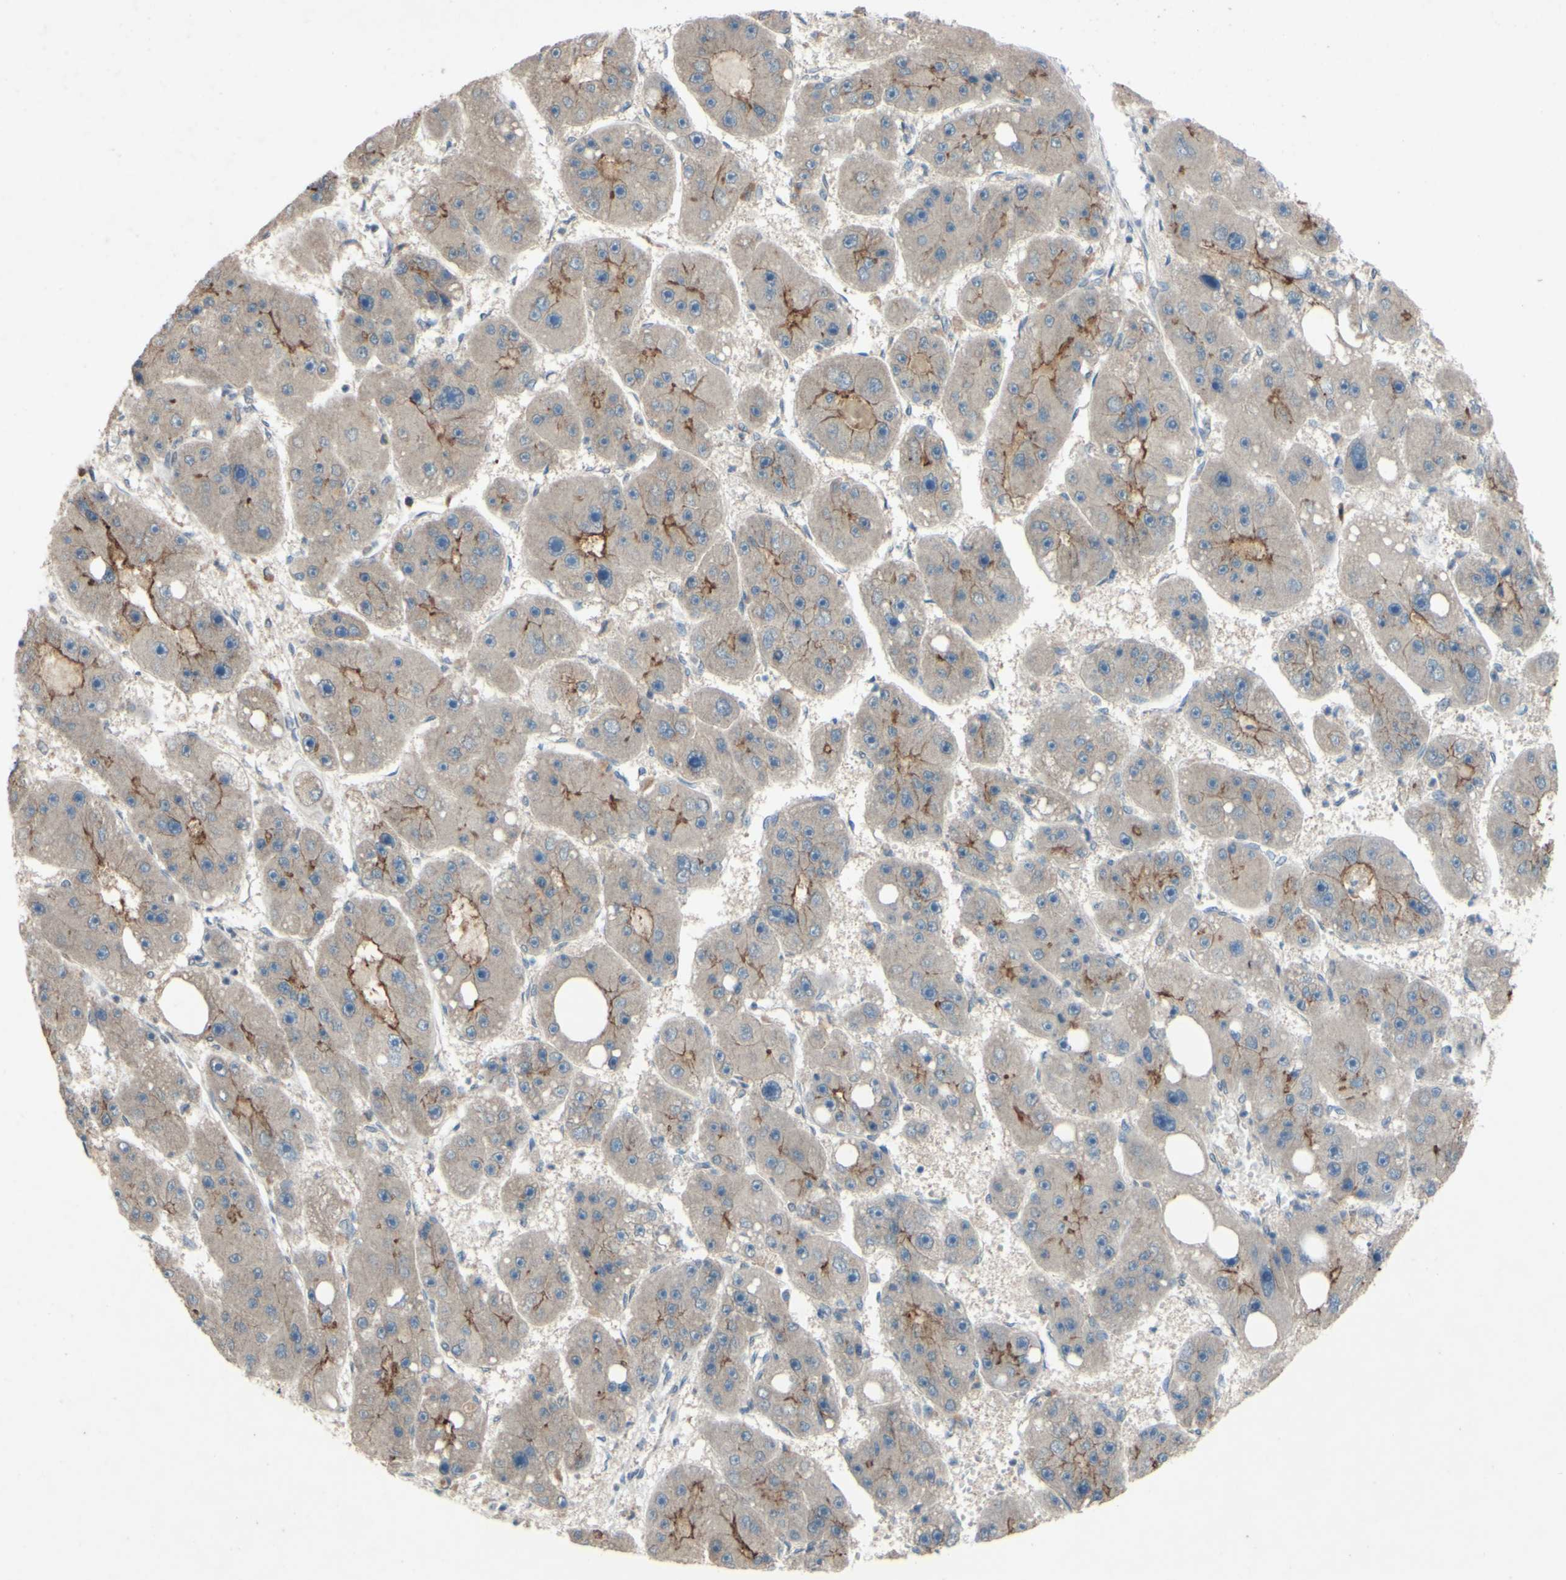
{"staining": {"intensity": "moderate", "quantity": "25%-75%", "location": "cytoplasmic/membranous"}, "tissue": "liver cancer", "cell_type": "Tumor cells", "image_type": "cancer", "snomed": [{"axis": "morphology", "description": "Carcinoma, Hepatocellular, NOS"}, {"axis": "topography", "description": "Liver"}], "caption": "Liver cancer (hepatocellular carcinoma) stained with a protein marker reveals moderate staining in tumor cells.", "gene": "CDCP1", "patient": {"sex": "female", "age": 61}}